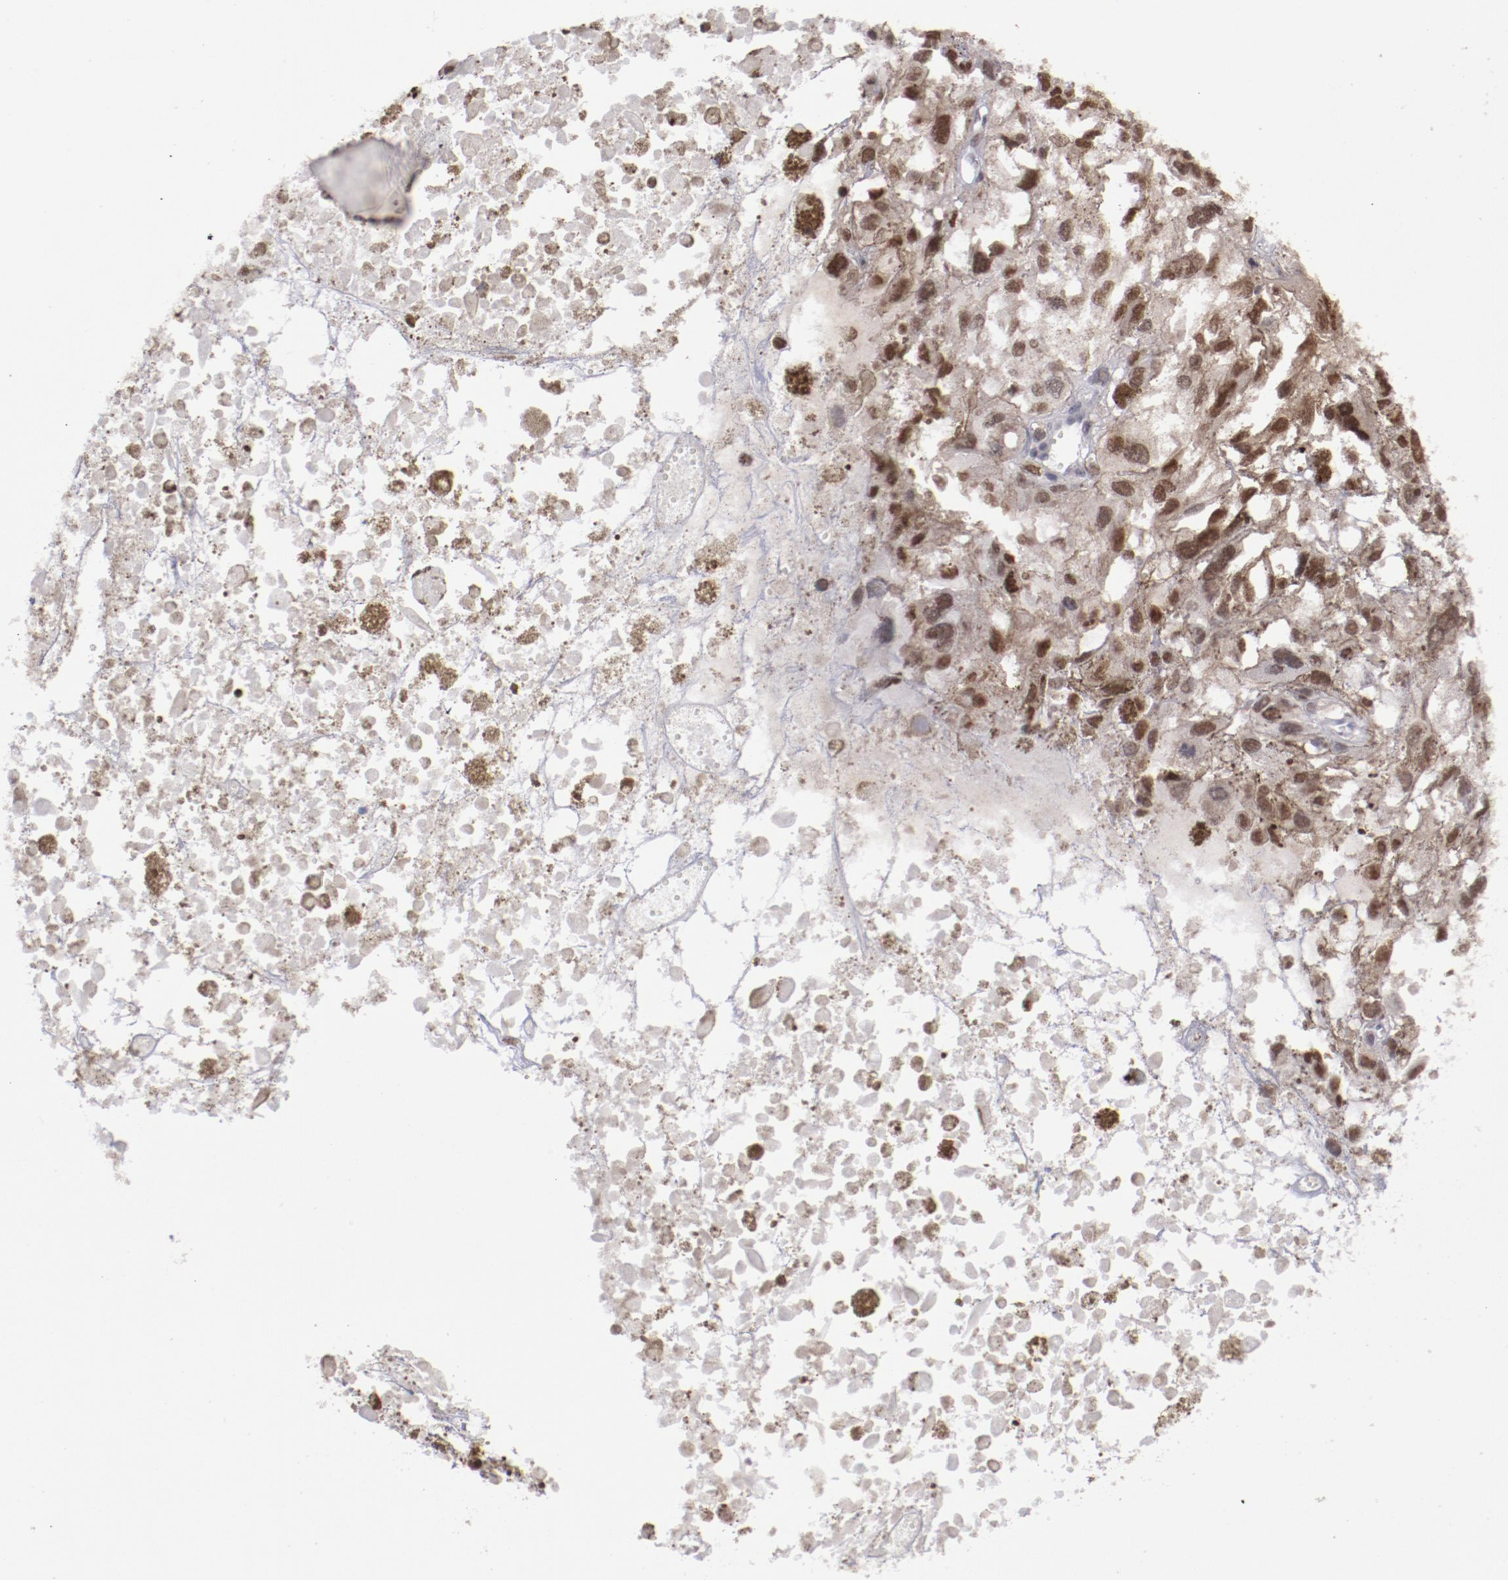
{"staining": {"intensity": "moderate", "quantity": ">75%", "location": "nuclear"}, "tissue": "melanoma", "cell_type": "Tumor cells", "image_type": "cancer", "snomed": [{"axis": "morphology", "description": "Malignant melanoma, Metastatic site"}, {"axis": "topography", "description": "Lymph node"}], "caption": "Melanoma stained with a brown dye reveals moderate nuclear positive expression in about >75% of tumor cells.", "gene": "IRF4", "patient": {"sex": "male", "age": 59}}